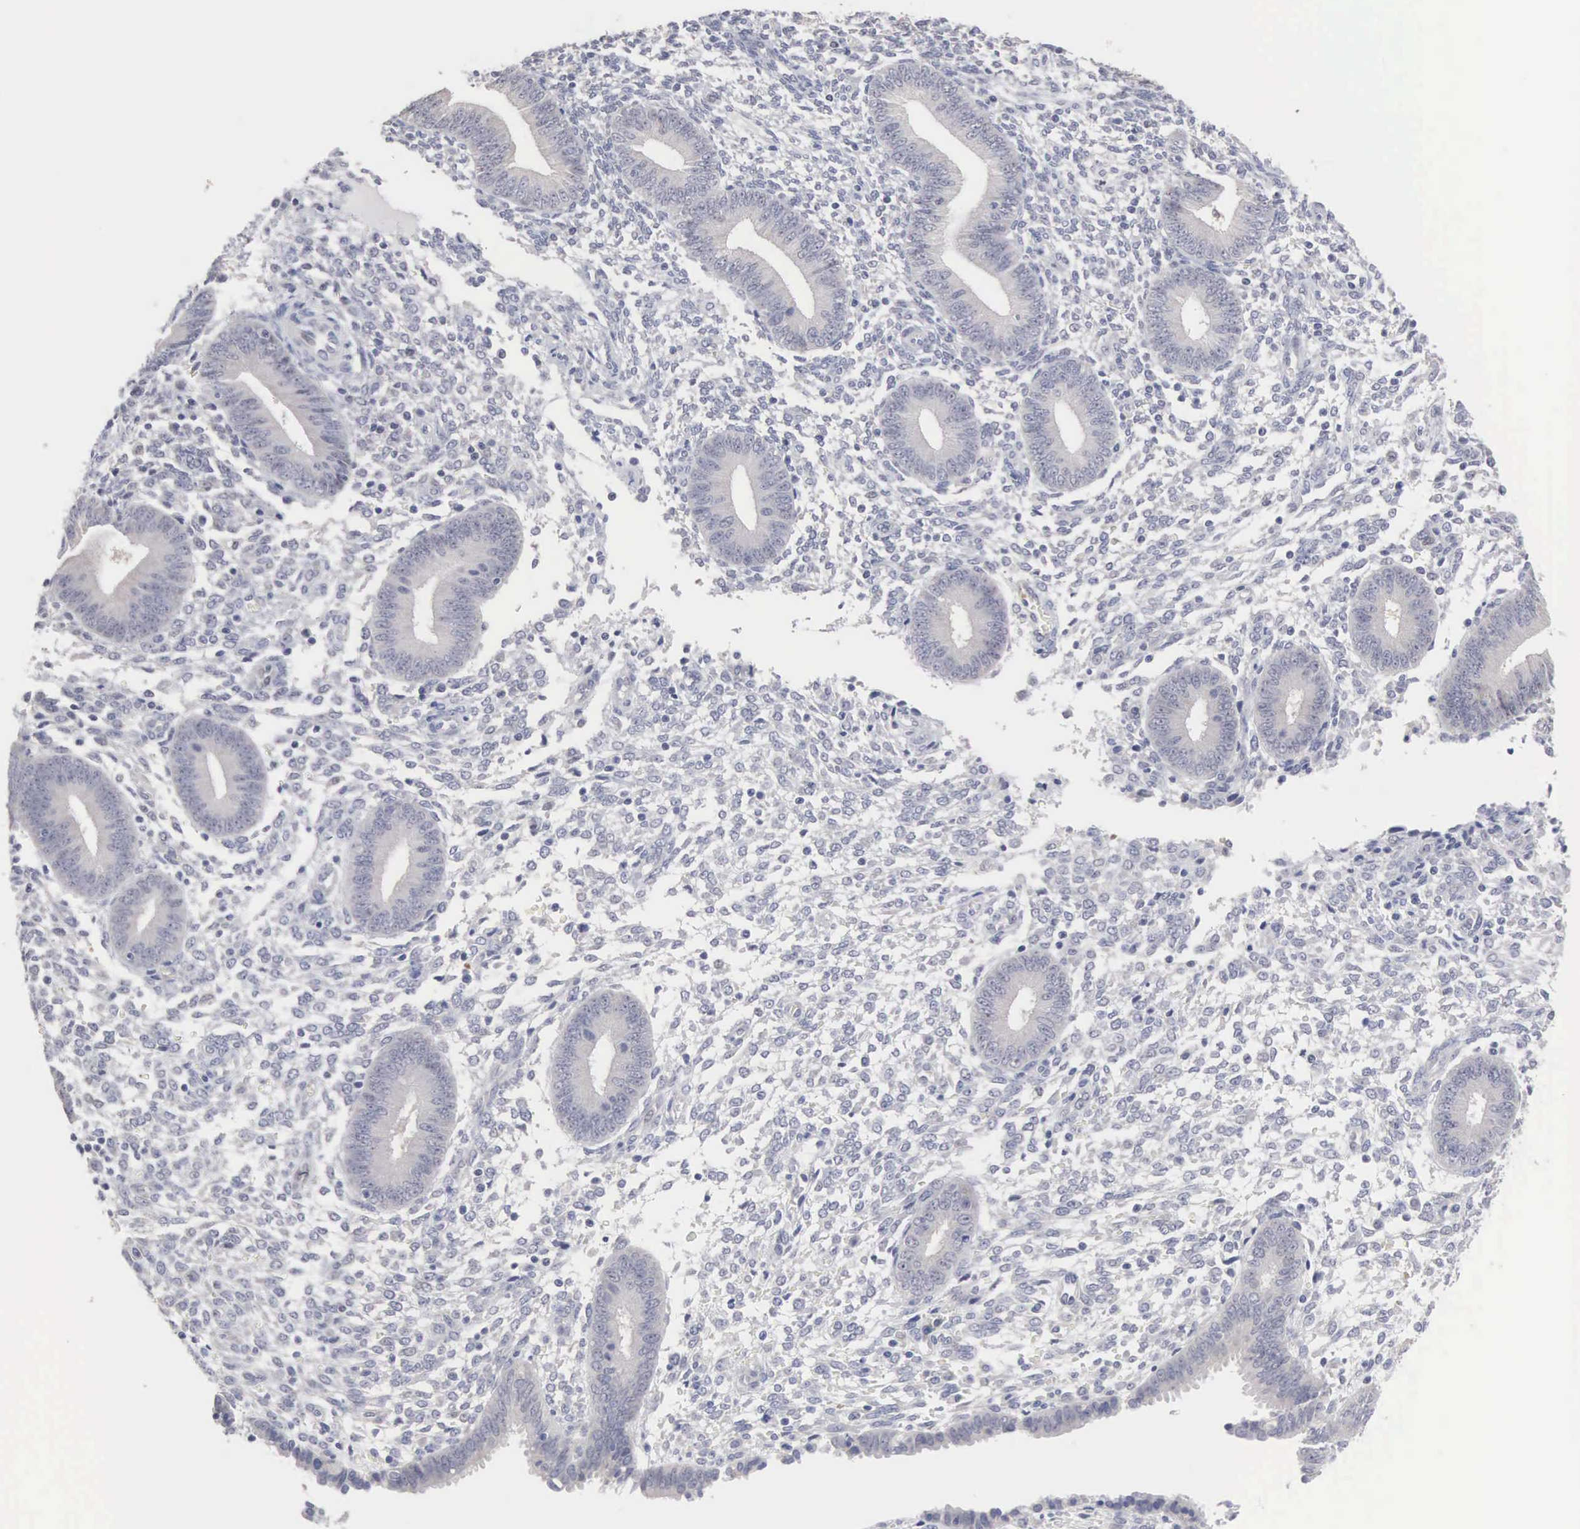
{"staining": {"intensity": "negative", "quantity": "none", "location": "none"}, "tissue": "endometrium", "cell_type": "Cells in endometrial stroma", "image_type": "normal", "snomed": [{"axis": "morphology", "description": "Normal tissue, NOS"}, {"axis": "topography", "description": "Endometrium"}], "caption": "The photomicrograph exhibits no staining of cells in endometrial stroma in normal endometrium. Nuclei are stained in blue.", "gene": "ACOT4", "patient": {"sex": "female", "age": 35}}